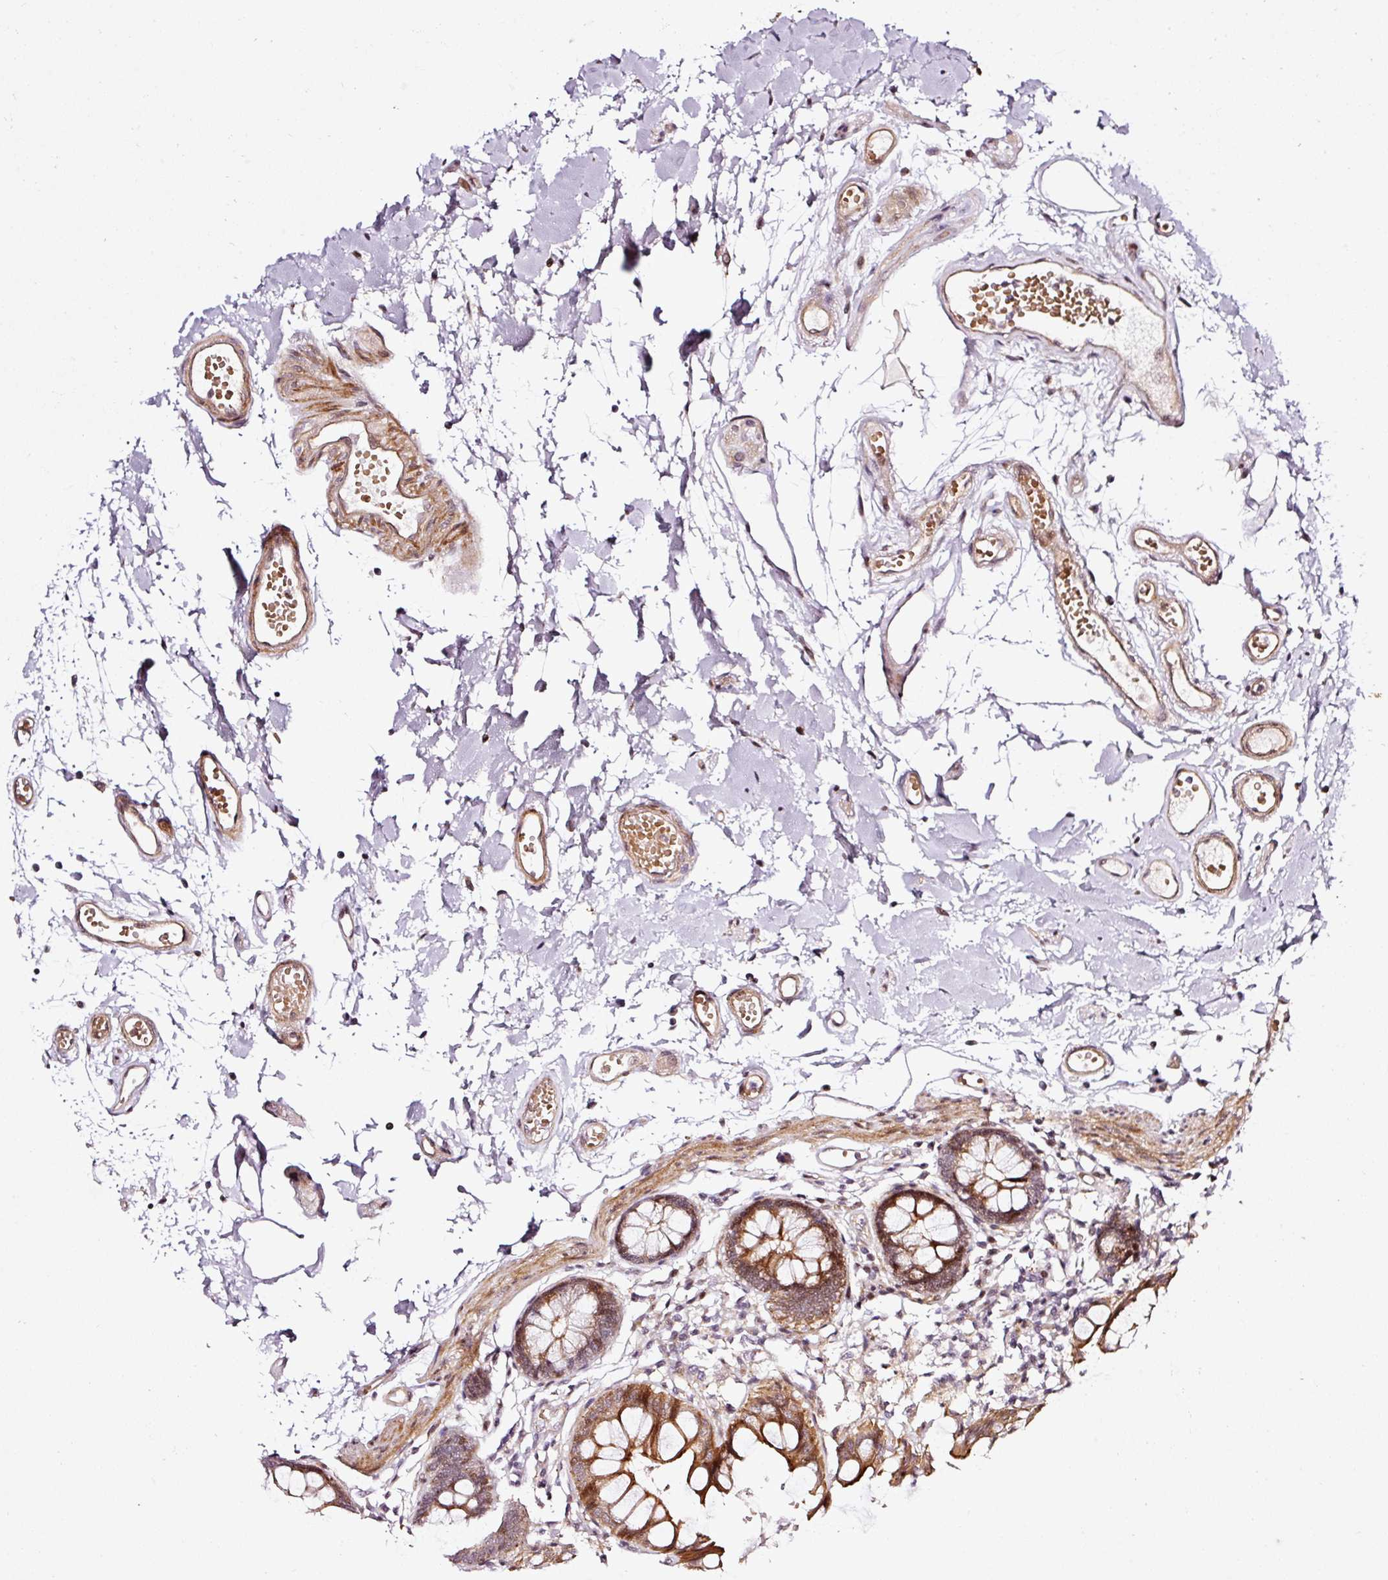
{"staining": {"intensity": "moderate", "quantity": ">75%", "location": "cytoplasmic/membranous"}, "tissue": "colon", "cell_type": "Endothelial cells", "image_type": "normal", "snomed": [{"axis": "morphology", "description": "Normal tissue, NOS"}, {"axis": "topography", "description": "Colon"}], "caption": "Endothelial cells exhibit medium levels of moderate cytoplasmic/membranous positivity in about >75% of cells in normal colon. (DAB IHC with brightfield microscopy, high magnification).", "gene": "ANKRD20A1", "patient": {"sex": "female", "age": 84}}